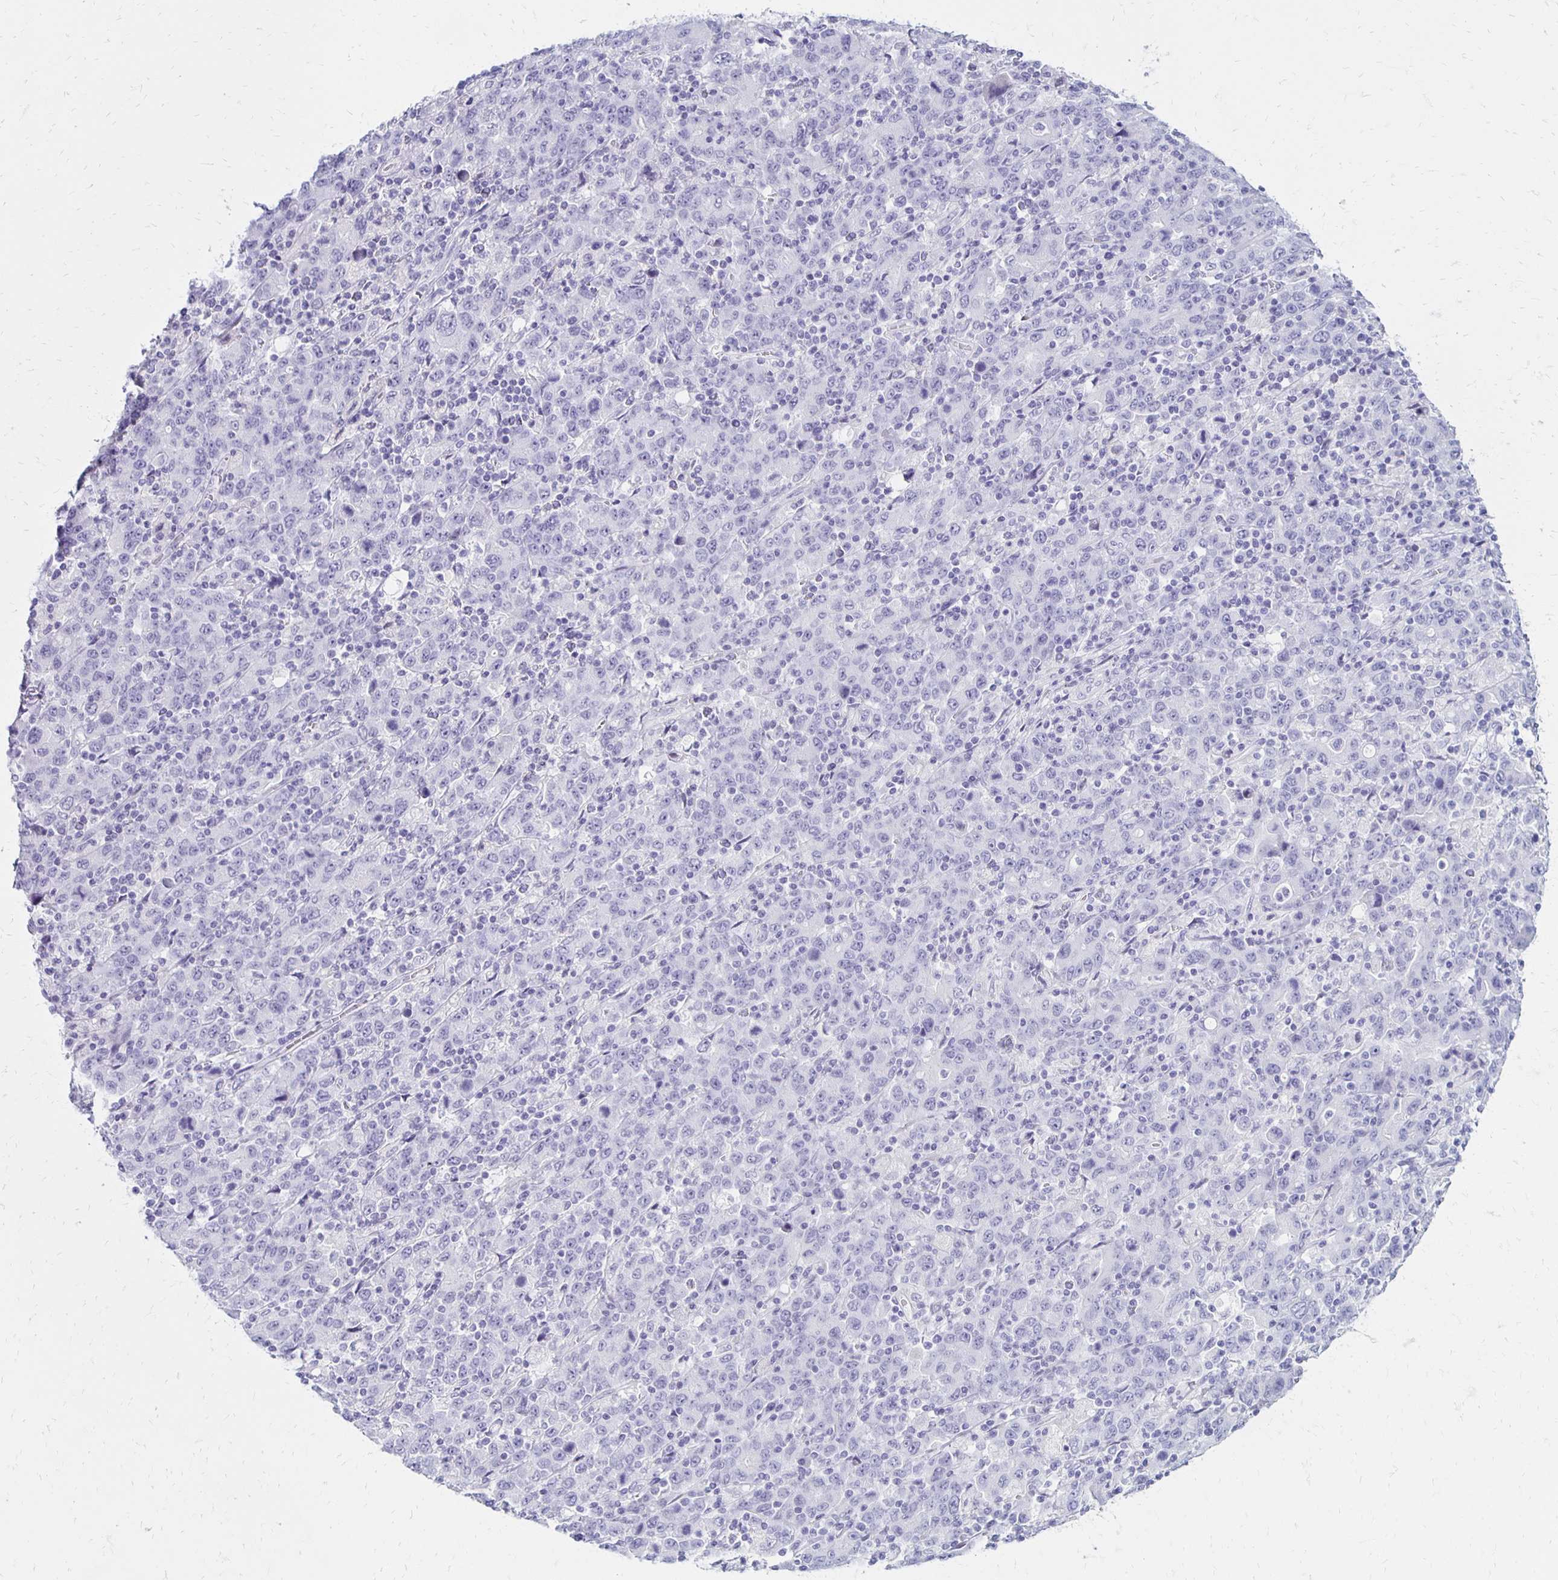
{"staining": {"intensity": "negative", "quantity": "none", "location": "none"}, "tissue": "stomach cancer", "cell_type": "Tumor cells", "image_type": "cancer", "snomed": [{"axis": "morphology", "description": "Adenocarcinoma, NOS"}, {"axis": "topography", "description": "Stomach, upper"}], "caption": "High magnification brightfield microscopy of stomach cancer (adenocarcinoma) stained with DAB (3,3'-diaminobenzidine) (brown) and counterstained with hematoxylin (blue): tumor cells show no significant positivity.", "gene": "RYR1", "patient": {"sex": "male", "age": 69}}